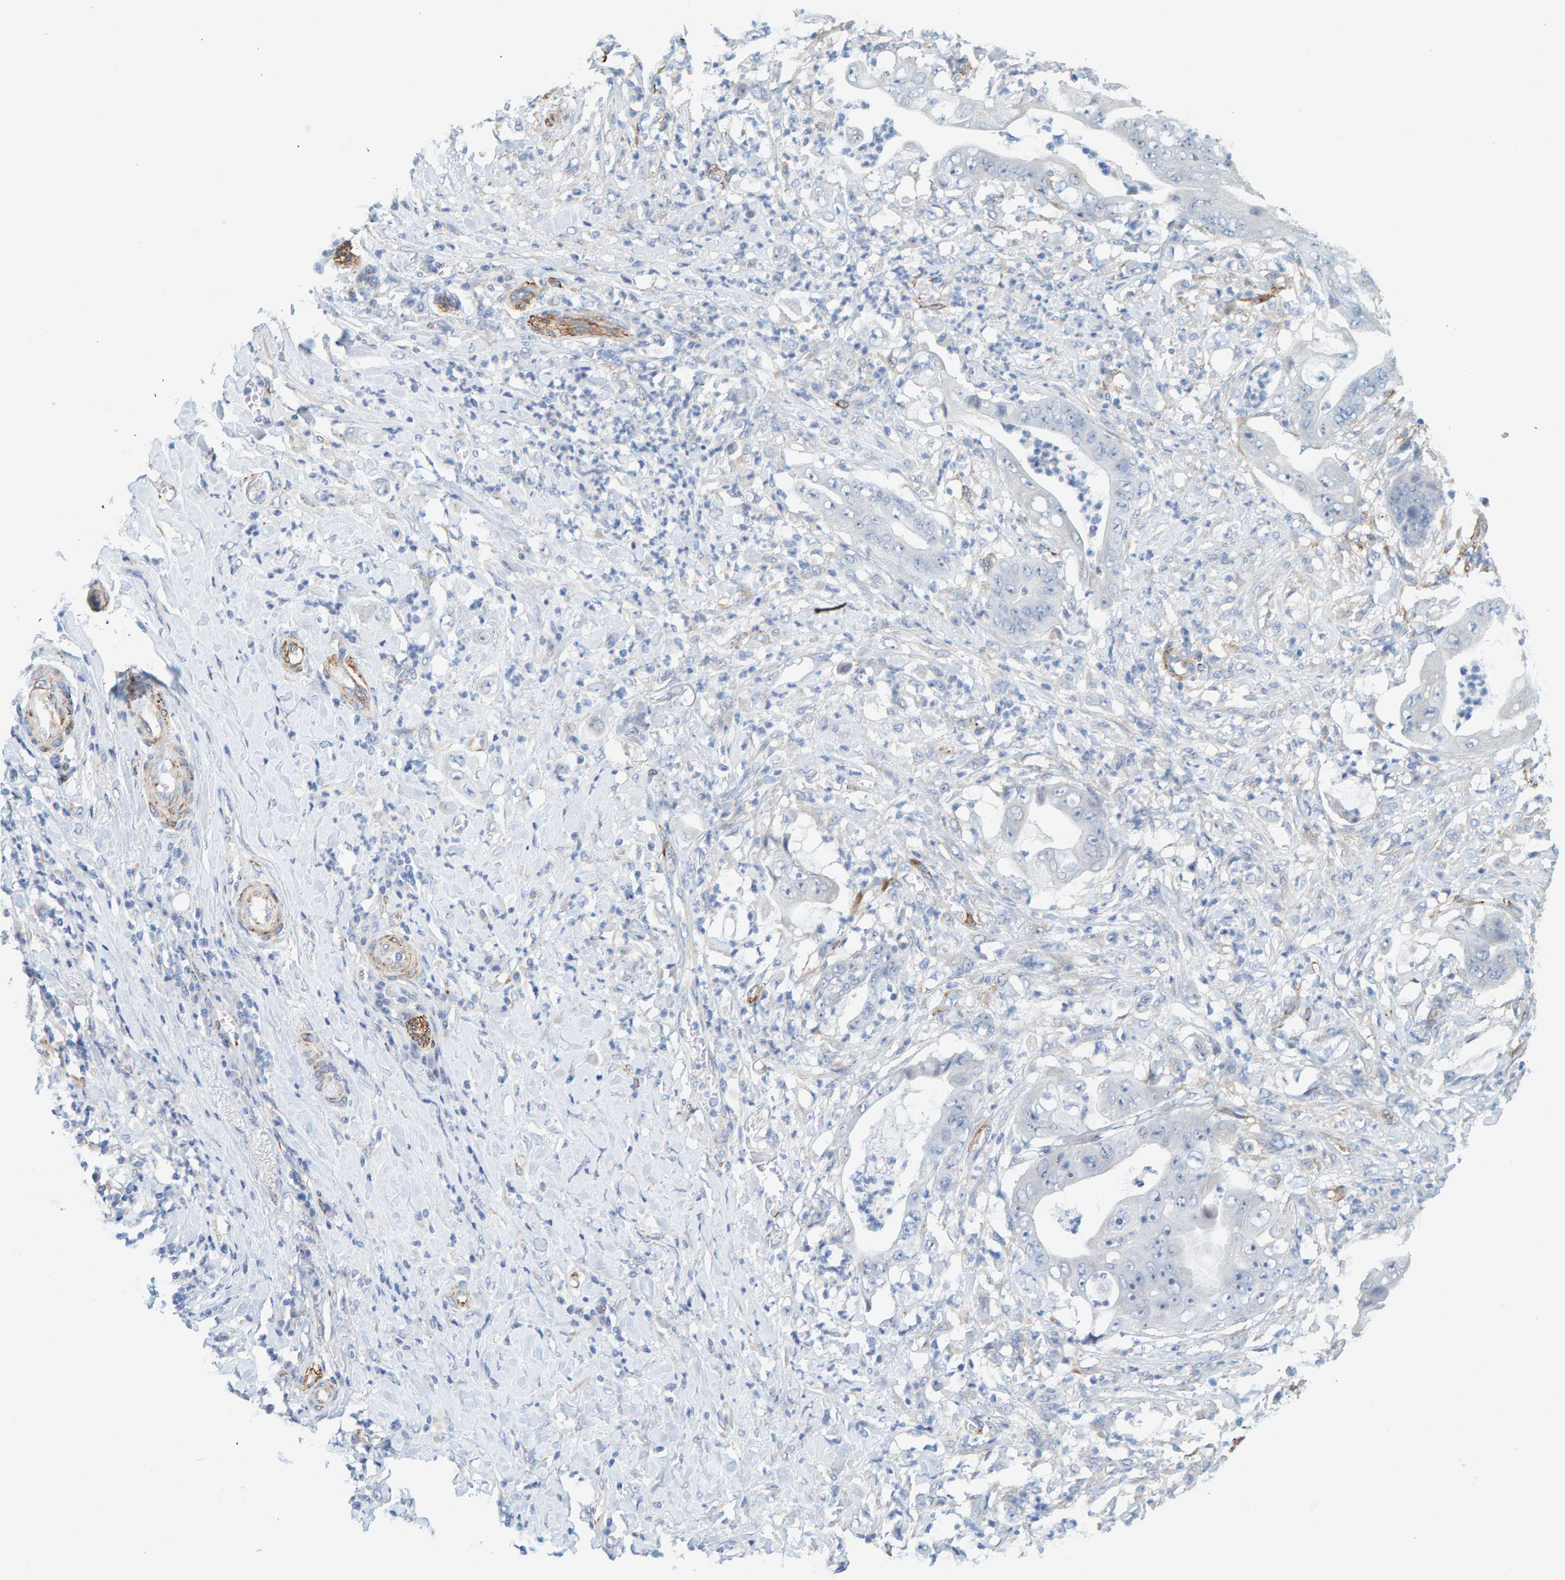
{"staining": {"intensity": "negative", "quantity": "none", "location": "none"}, "tissue": "stomach cancer", "cell_type": "Tumor cells", "image_type": "cancer", "snomed": [{"axis": "morphology", "description": "Adenocarcinoma, NOS"}, {"axis": "topography", "description": "Stomach"}], "caption": "Tumor cells show no significant positivity in stomach cancer (adenocarcinoma). (Brightfield microscopy of DAB immunohistochemistry (IHC) at high magnification).", "gene": "MAP1B", "patient": {"sex": "female", "age": 73}}